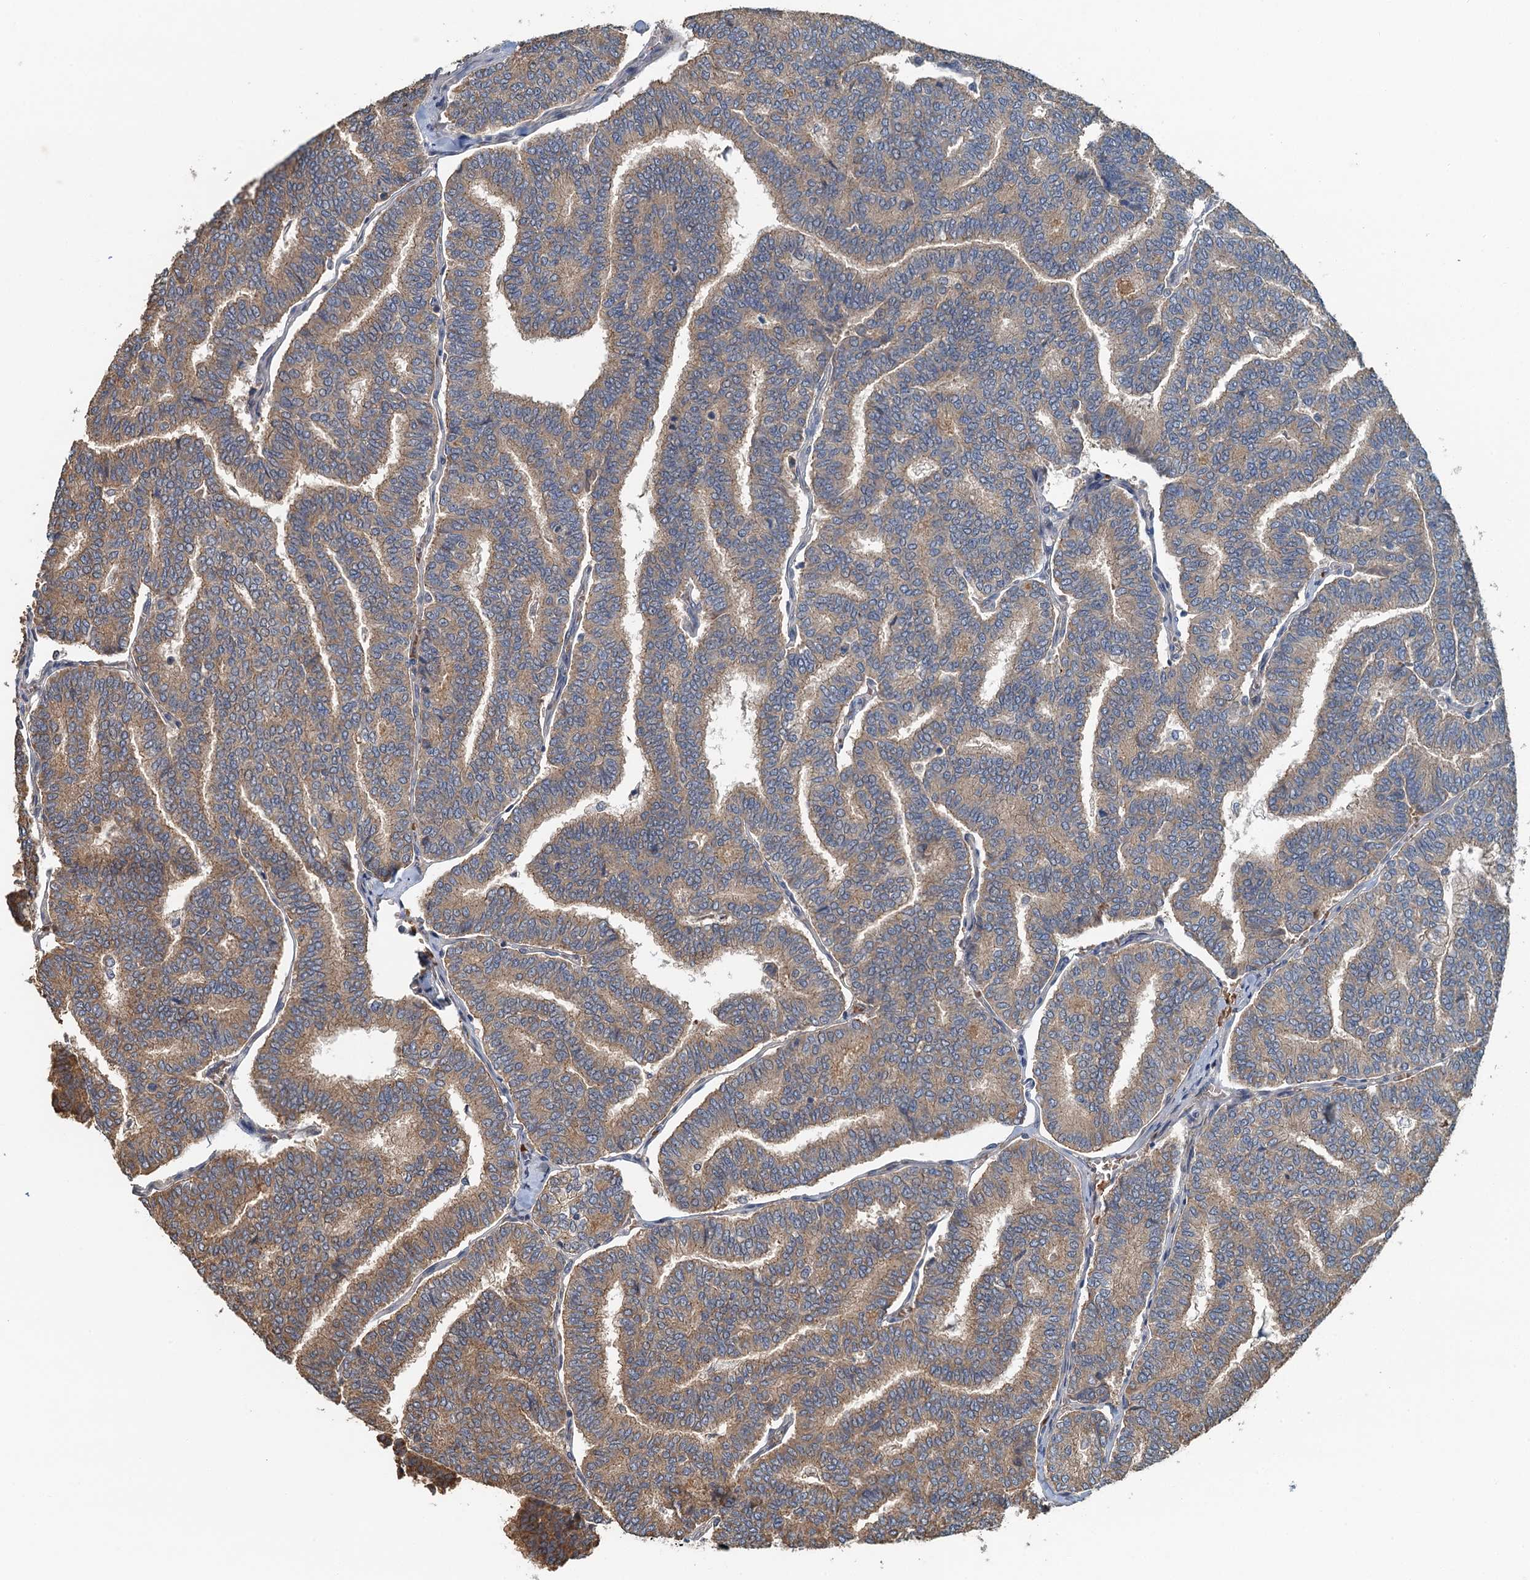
{"staining": {"intensity": "moderate", "quantity": ">75%", "location": "cytoplasmic/membranous"}, "tissue": "thyroid cancer", "cell_type": "Tumor cells", "image_type": "cancer", "snomed": [{"axis": "morphology", "description": "Papillary adenocarcinoma, NOS"}, {"axis": "topography", "description": "Thyroid gland"}], "caption": "Thyroid papillary adenocarcinoma stained with immunohistochemistry (IHC) exhibits moderate cytoplasmic/membranous expression in approximately >75% of tumor cells.", "gene": "SNX32", "patient": {"sex": "female", "age": 35}}